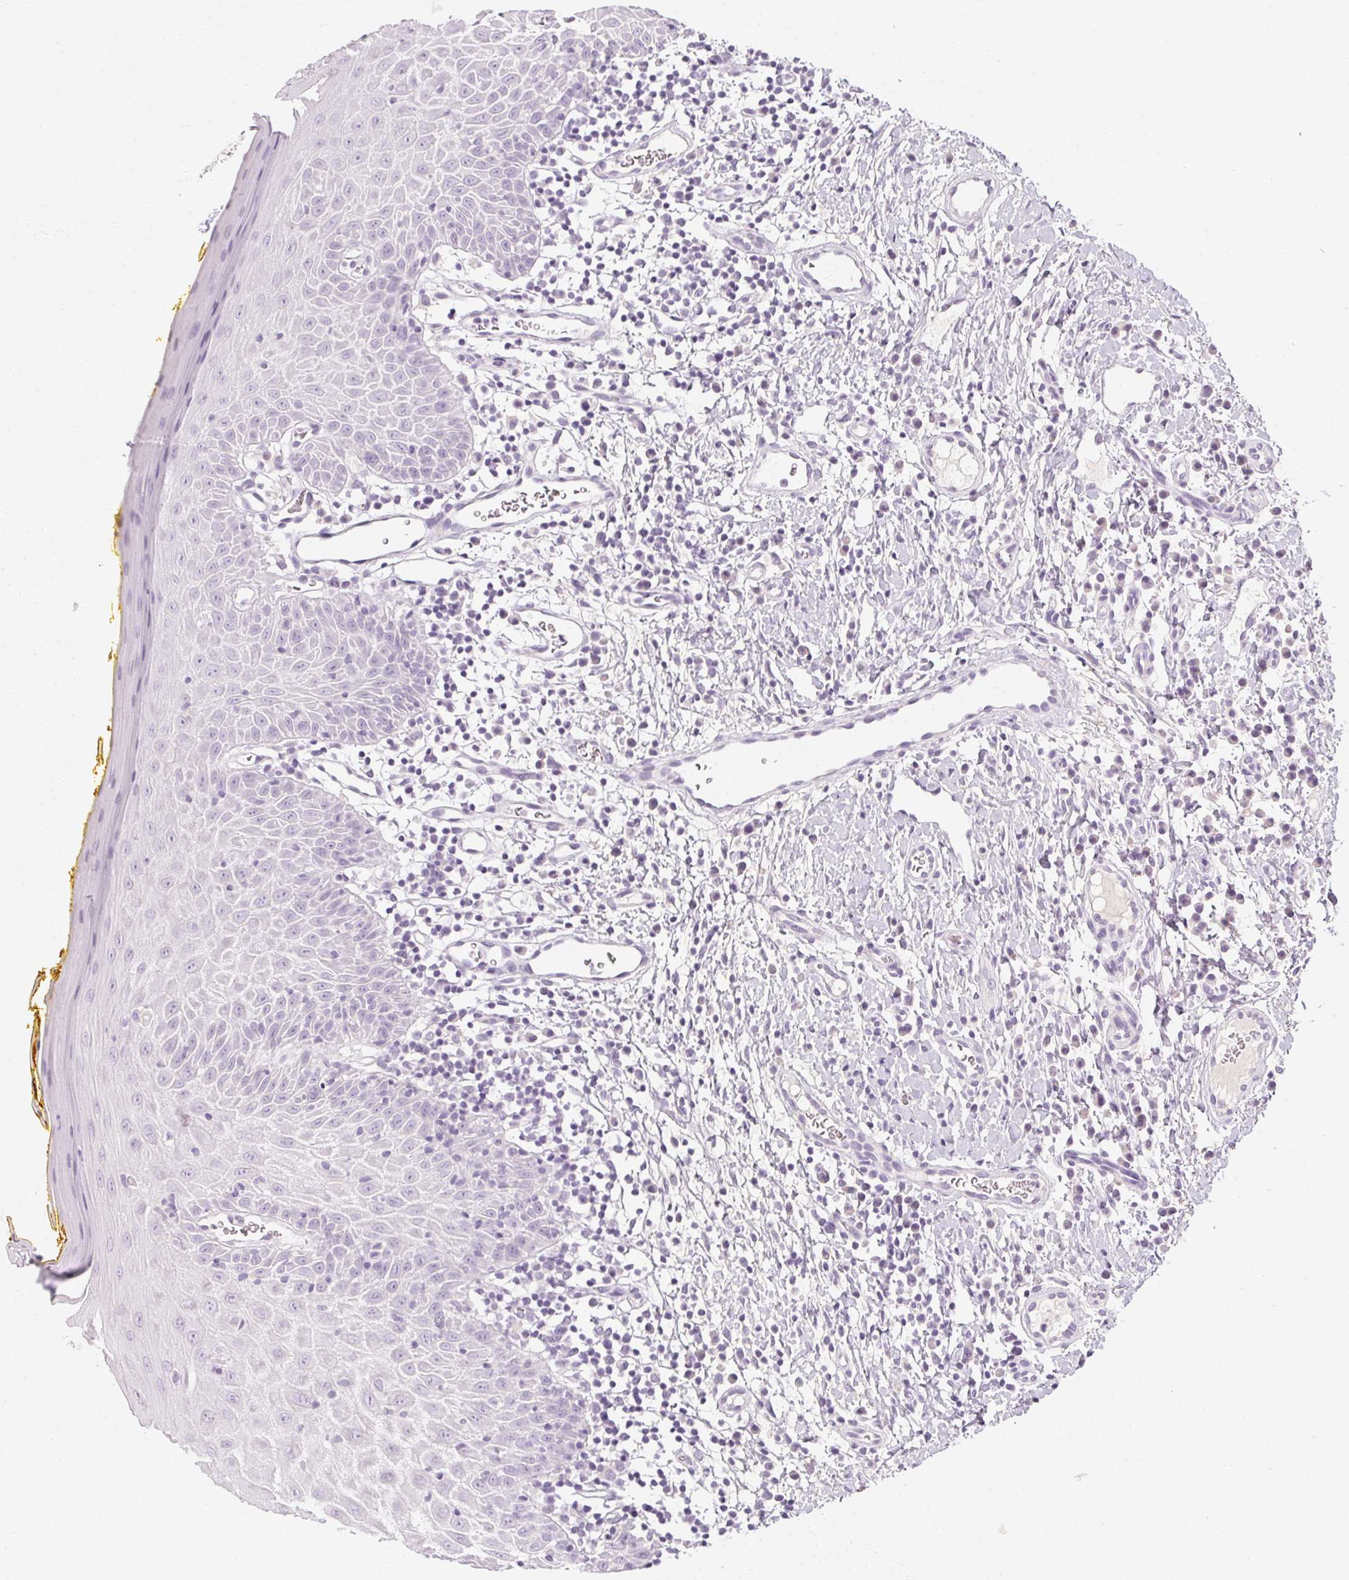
{"staining": {"intensity": "negative", "quantity": "none", "location": "none"}, "tissue": "oral mucosa", "cell_type": "Squamous epithelial cells", "image_type": "normal", "snomed": [{"axis": "morphology", "description": "Normal tissue, NOS"}, {"axis": "topography", "description": "Oral tissue"}, {"axis": "topography", "description": "Tounge, NOS"}], "caption": "This photomicrograph is of normal oral mucosa stained with IHC to label a protein in brown with the nuclei are counter-stained blue. There is no expression in squamous epithelial cells.", "gene": "TMEM72", "patient": {"sex": "female", "age": 58}}